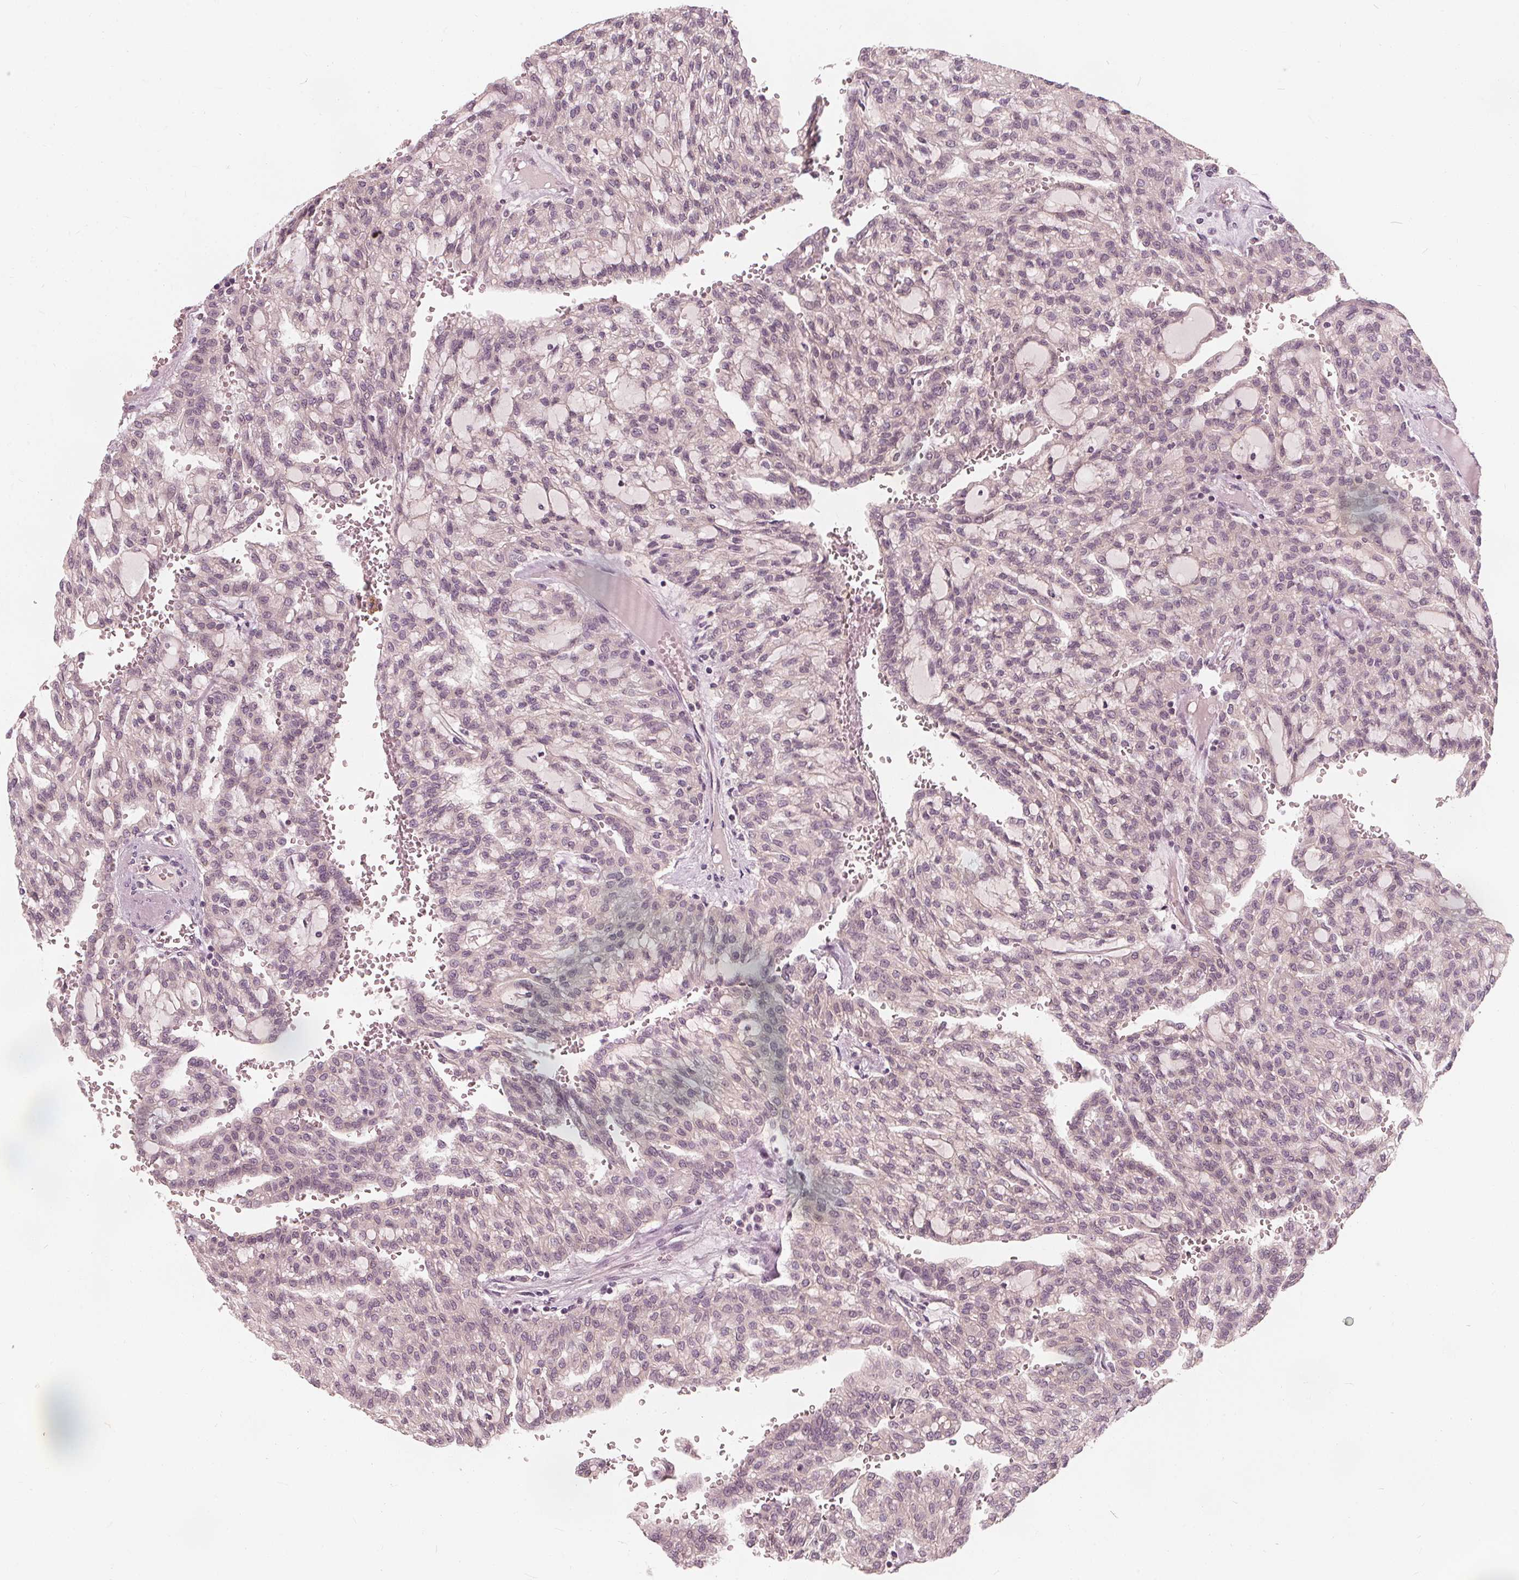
{"staining": {"intensity": "negative", "quantity": "none", "location": "none"}, "tissue": "renal cancer", "cell_type": "Tumor cells", "image_type": "cancer", "snomed": [{"axis": "morphology", "description": "Adenocarcinoma, NOS"}, {"axis": "topography", "description": "Kidney"}], "caption": "Photomicrograph shows no significant protein expression in tumor cells of renal adenocarcinoma. (DAB immunohistochemistry (IHC), high magnification).", "gene": "SAT2", "patient": {"sex": "male", "age": 63}}